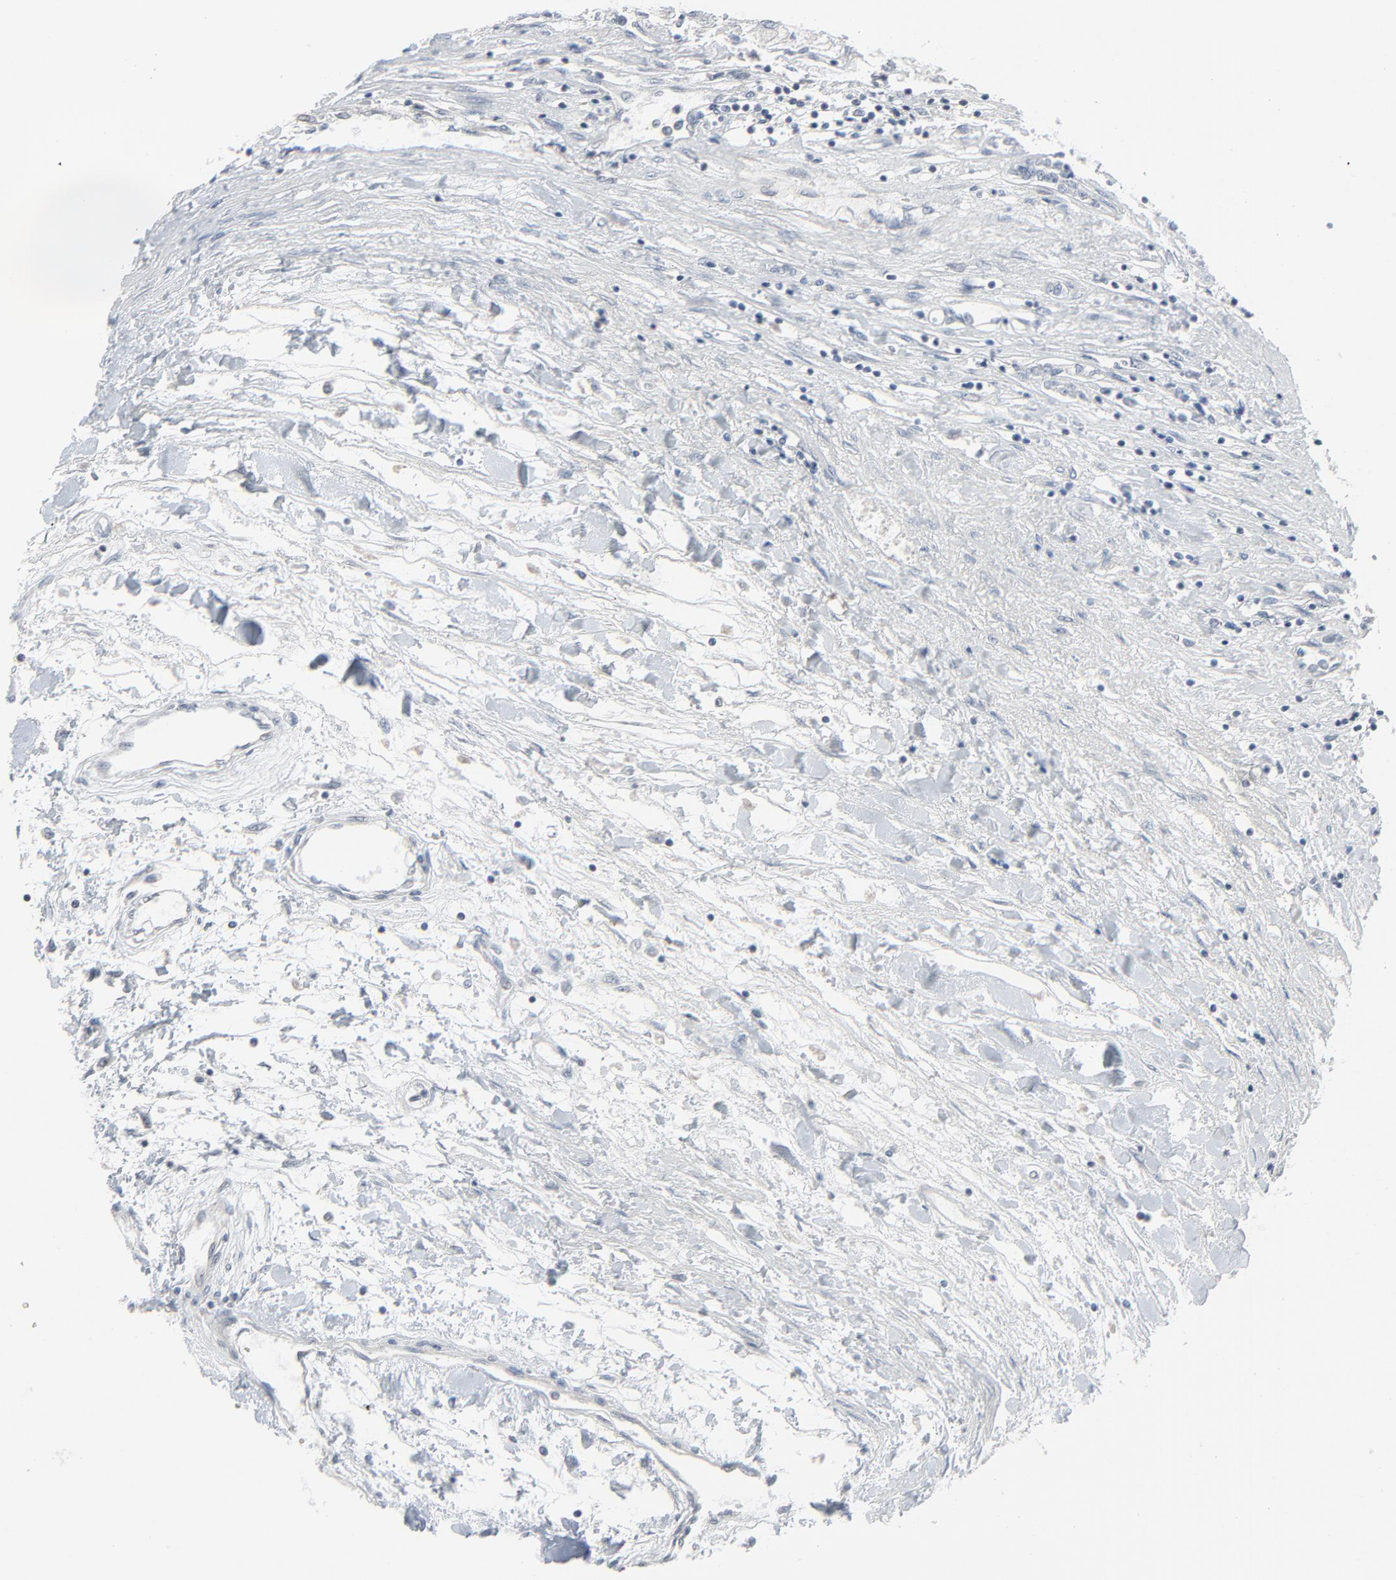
{"staining": {"intensity": "negative", "quantity": "none", "location": "none"}, "tissue": "renal cancer", "cell_type": "Tumor cells", "image_type": "cancer", "snomed": [{"axis": "morphology", "description": "Adenocarcinoma, NOS"}, {"axis": "topography", "description": "Kidney"}], "caption": "This is a micrograph of IHC staining of renal cancer, which shows no positivity in tumor cells. Brightfield microscopy of immunohistochemistry stained with DAB (3,3'-diaminobenzidine) (brown) and hematoxylin (blue), captured at high magnification.", "gene": "SAGE1", "patient": {"sex": "male", "age": 57}}